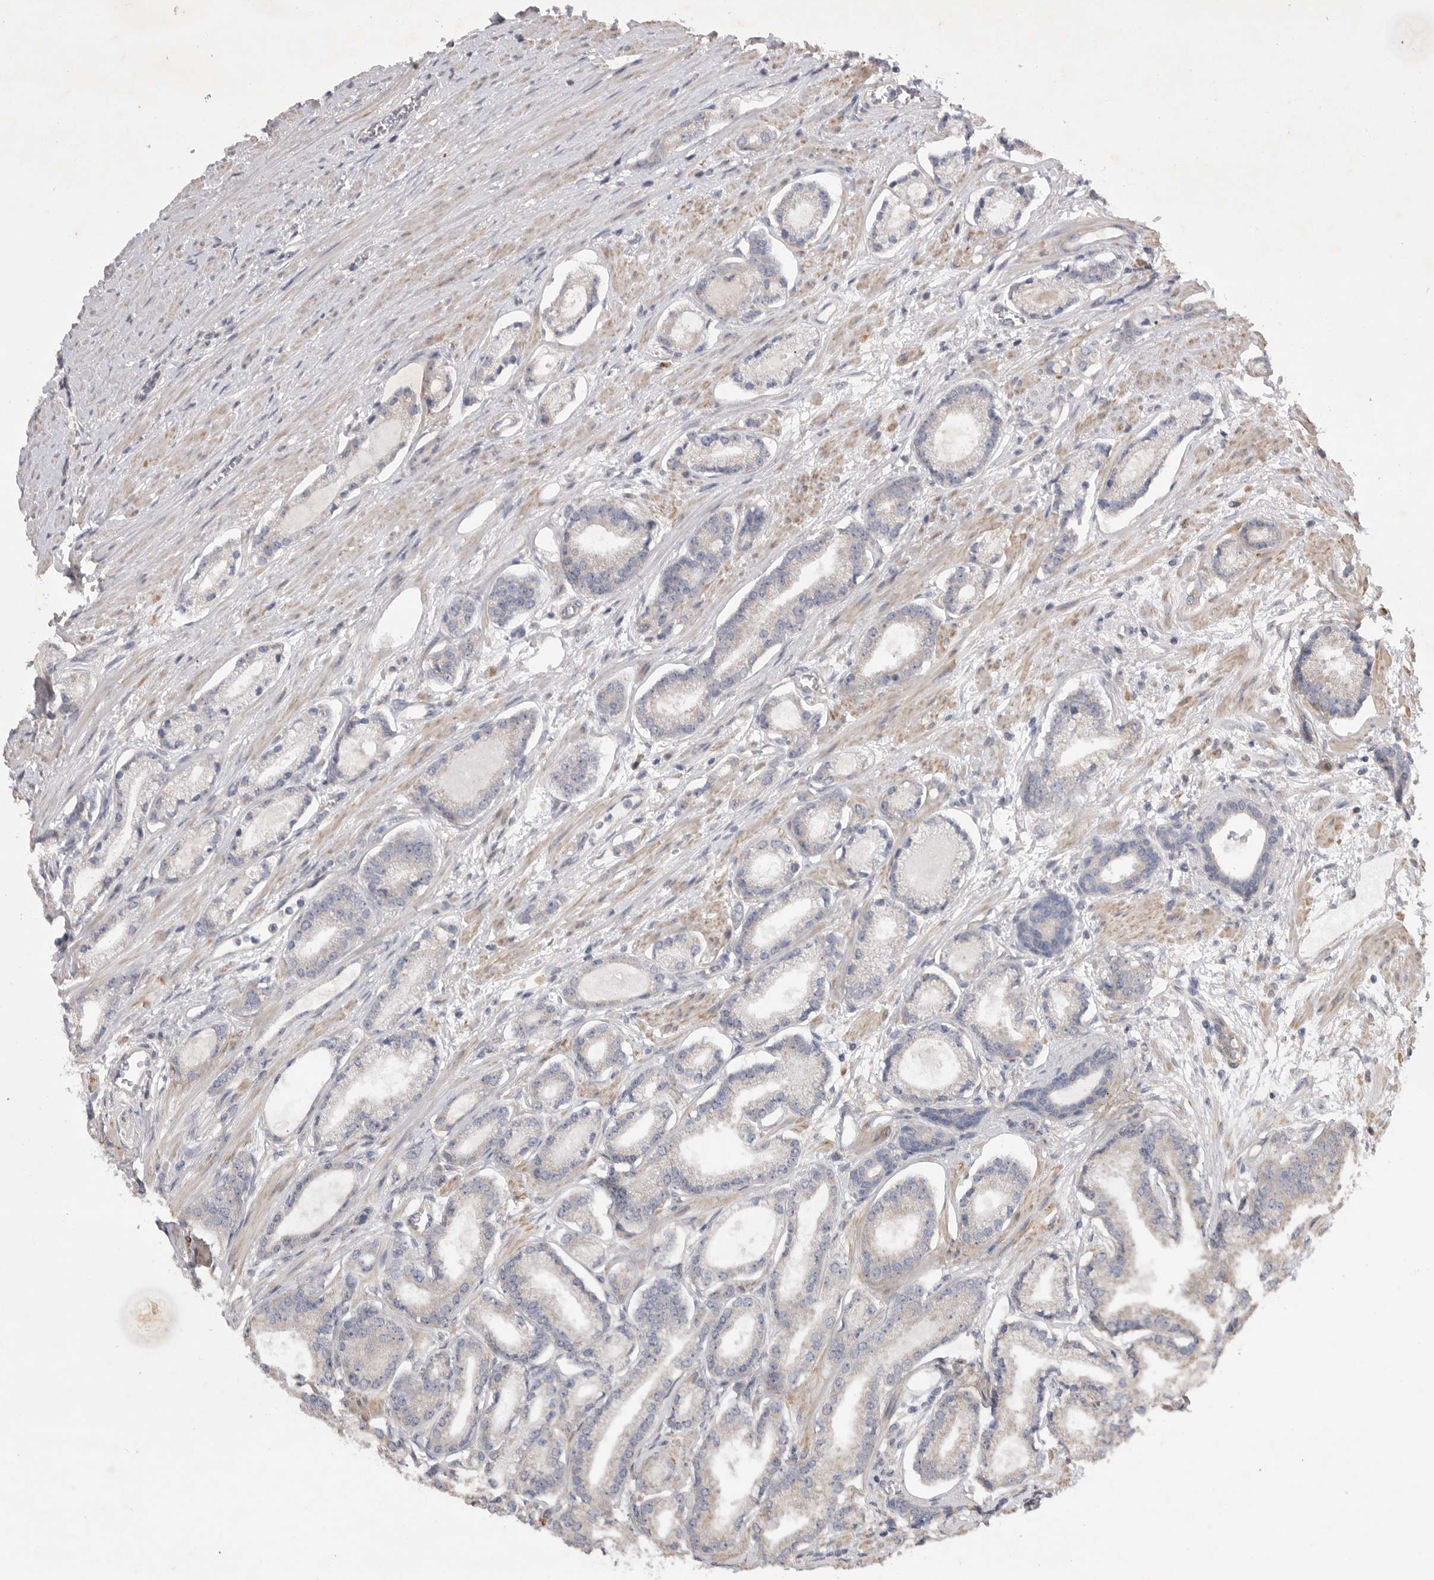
{"staining": {"intensity": "negative", "quantity": "none", "location": "none"}, "tissue": "prostate cancer", "cell_type": "Tumor cells", "image_type": "cancer", "snomed": [{"axis": "morphology", "description": "Adenocarcinoma, Low grade"}, {"axis": "topography", "description": "Prostate"}], "caption": "This histopathology image is of prostate cancer stained with IHC to label a protein in brown with the nuclei are counter-stained blue. There is no positivity in tumor cells.", "gene": "EDEM3", "patient": {"sex": "male", "age": 60}}